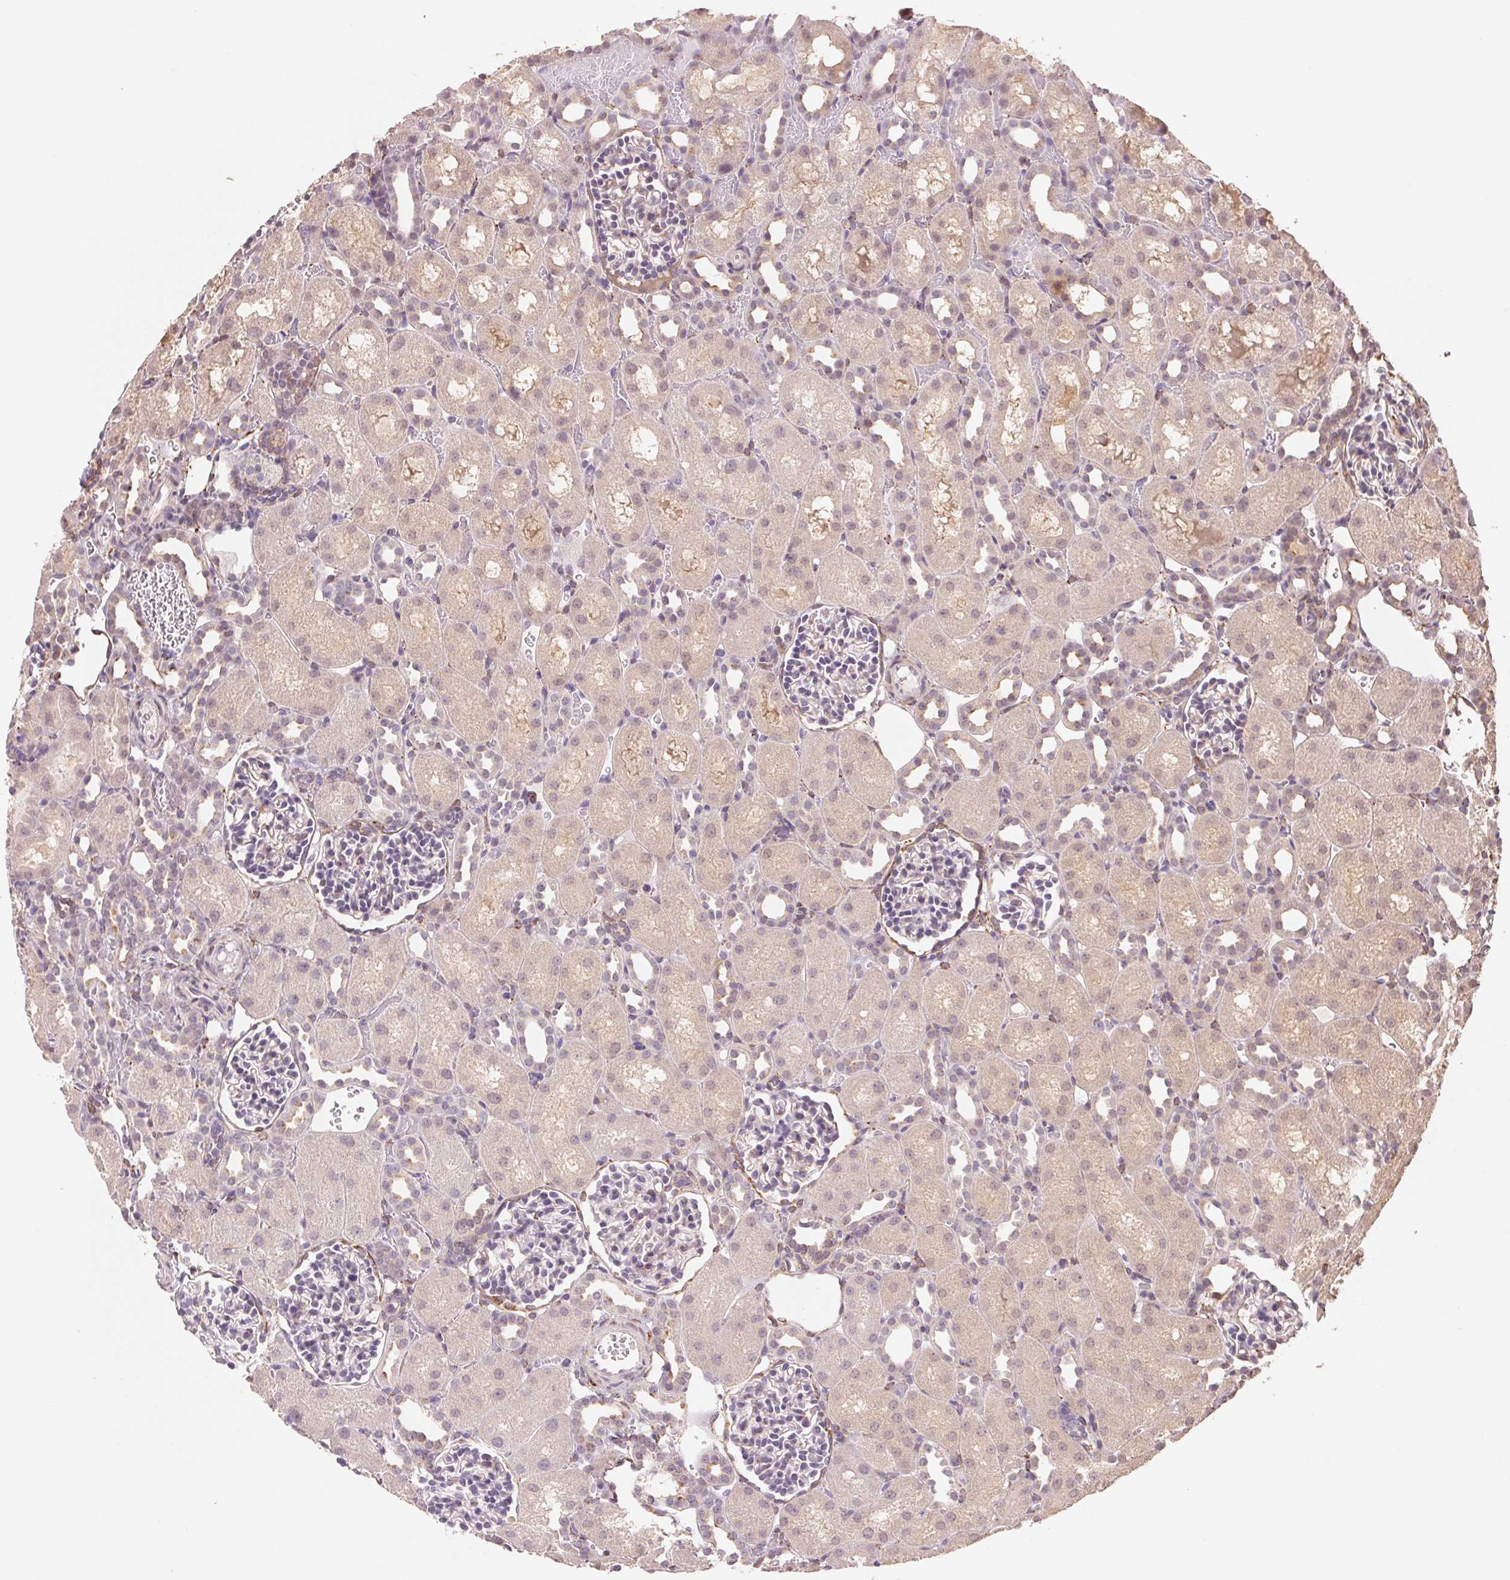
{"staining": {"intensity": "weak", "quantity": "<25%", "location": "cytoplasmic/membranous"}, "tissue": "kidney", "cell_type": "Cells in glomeruli", "image_type": "normal", "snomed": [{"axis": "morphology", "description": "Normal tissue, NOS"}, {"axis": "topography", "description": "Kidney"}], "caption": "A high-resolution photomicrograph shows IHC staining of unremarkable kidney, which demonstrates no significant expression in cells in glomeruli.", "gene": "FKBP10", "patient": {"sex": "male", "age": 1}}